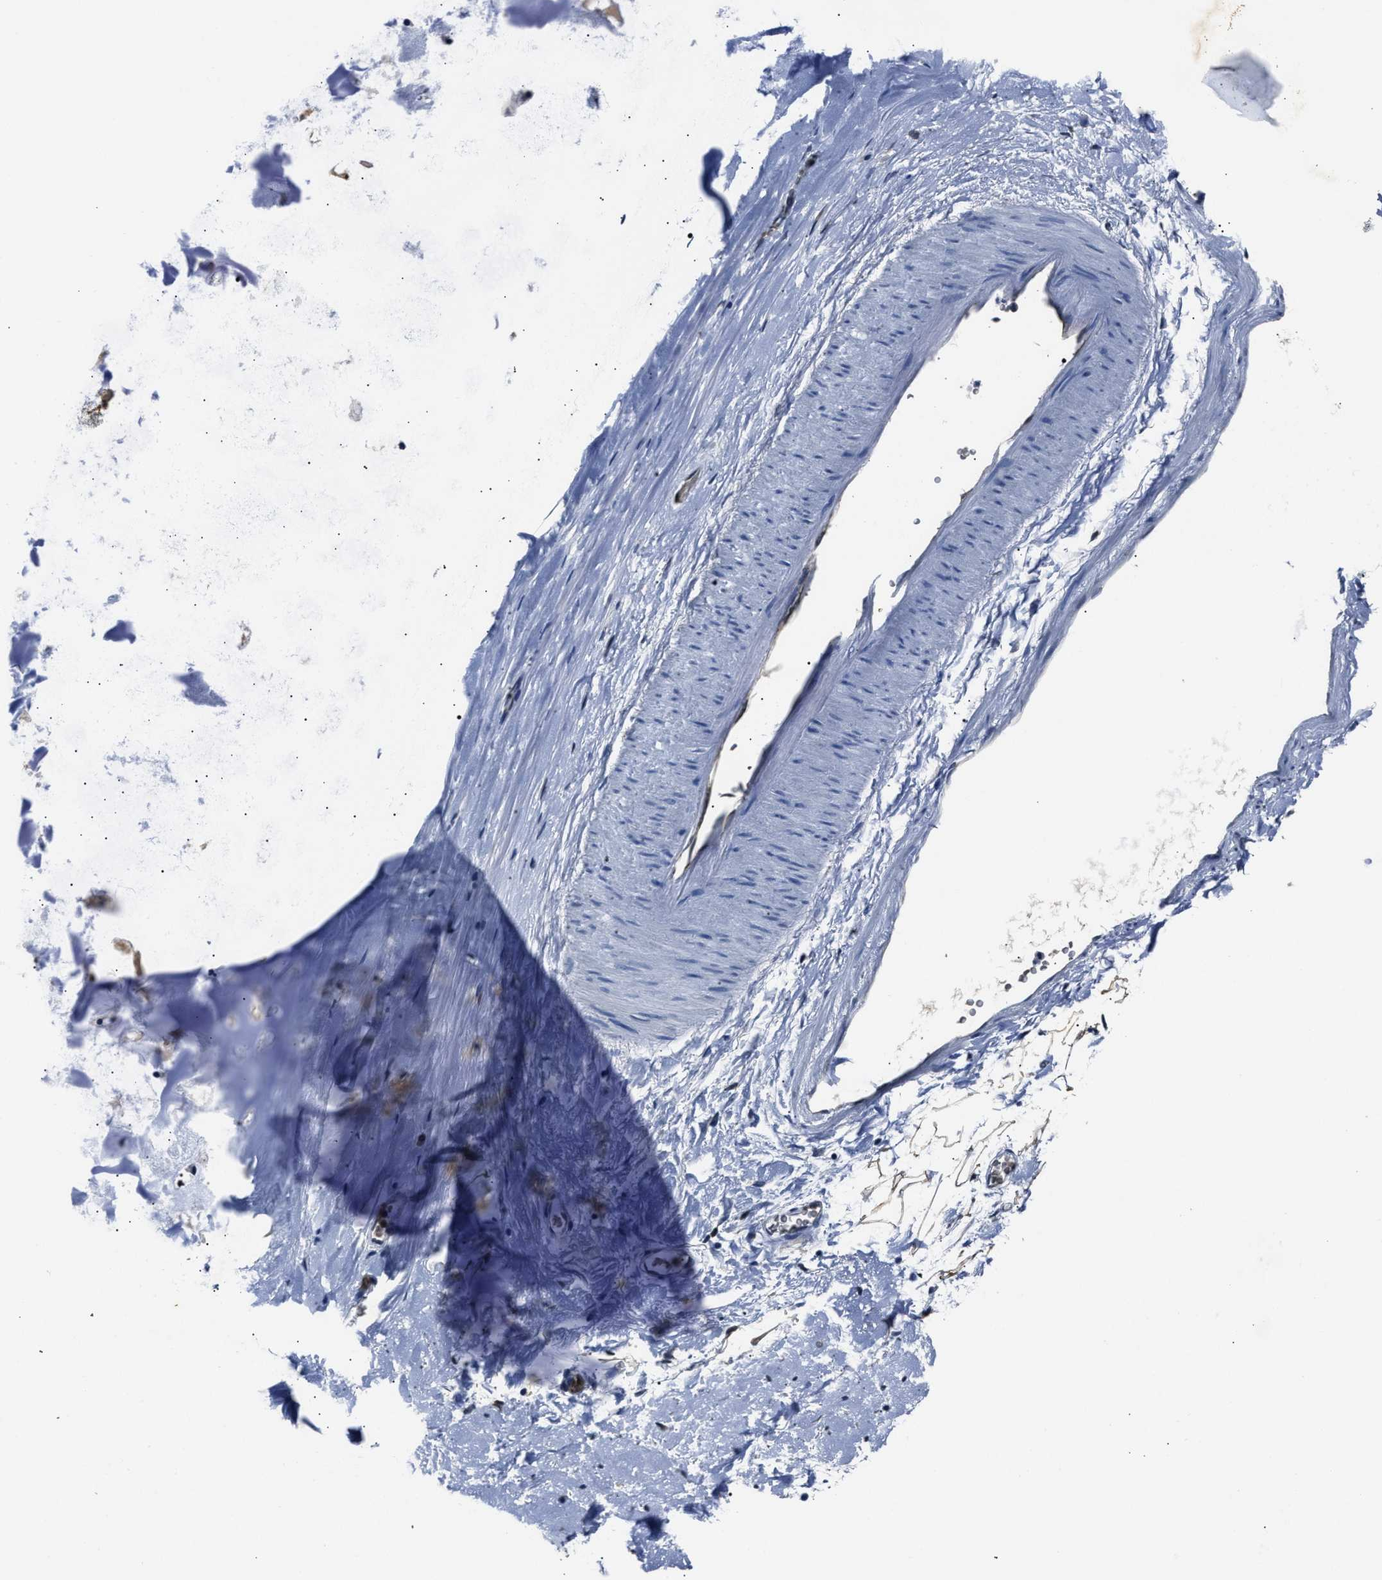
{"staining": {"intensity": "negative", "quantity": "none", "location": "none"}, "tissue": "adipose tissue", "cell_type": "Adipocytes", "image_type": "normal", "snomed": [{"axis": "morphology", "description": "Normal tissue, NOS"}, {"axis": "topography", "description": "Cartilage tissue"}, {"axis": "topography", "description": "Bronchus"}], "caption": "A high-resolution micrograph shows immunohistochemistry staining of benign adipose tissue, which reveals no significant staining in adipocytes.", "gene": "PPA1", "patient": {"sex": "female", "age": 53}}